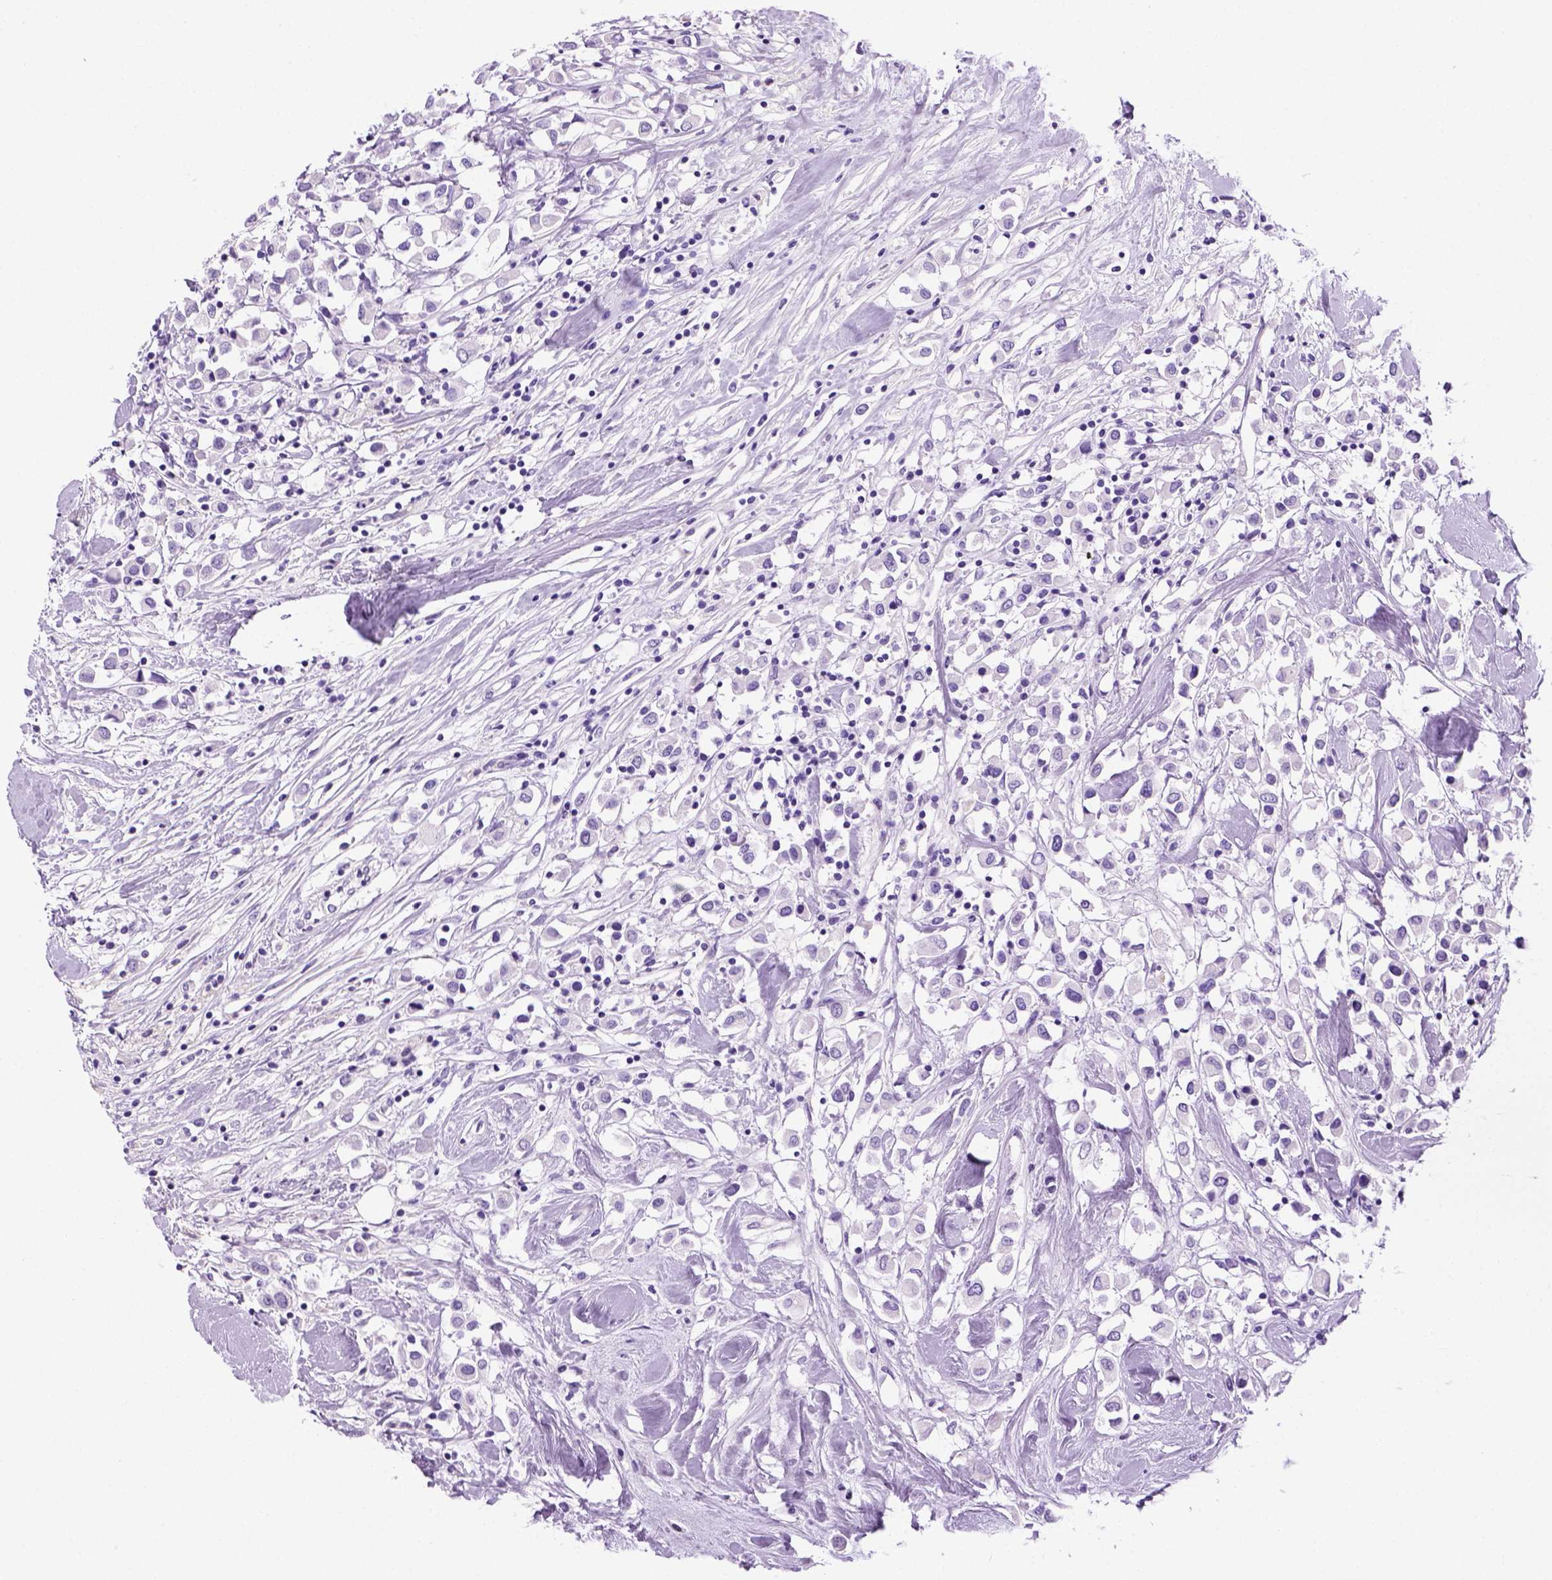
{"staining": {"intensity": "negative", "quantity": "none", "location": "none"}, "tissue": "breast cancer", "cell_type": "Tumor cells", "image_type": "cancer", "snomed": [{"axis": "morphology", "description": "Duct carcinoma"}, {"axis": "topography", "description": "Breast"}], "caption": "Tumor cells are negative for protein expression in human intraductal carcinoma (breast).", "gene": "SGCG", "patient": {"sex": "female", "age": 61}}